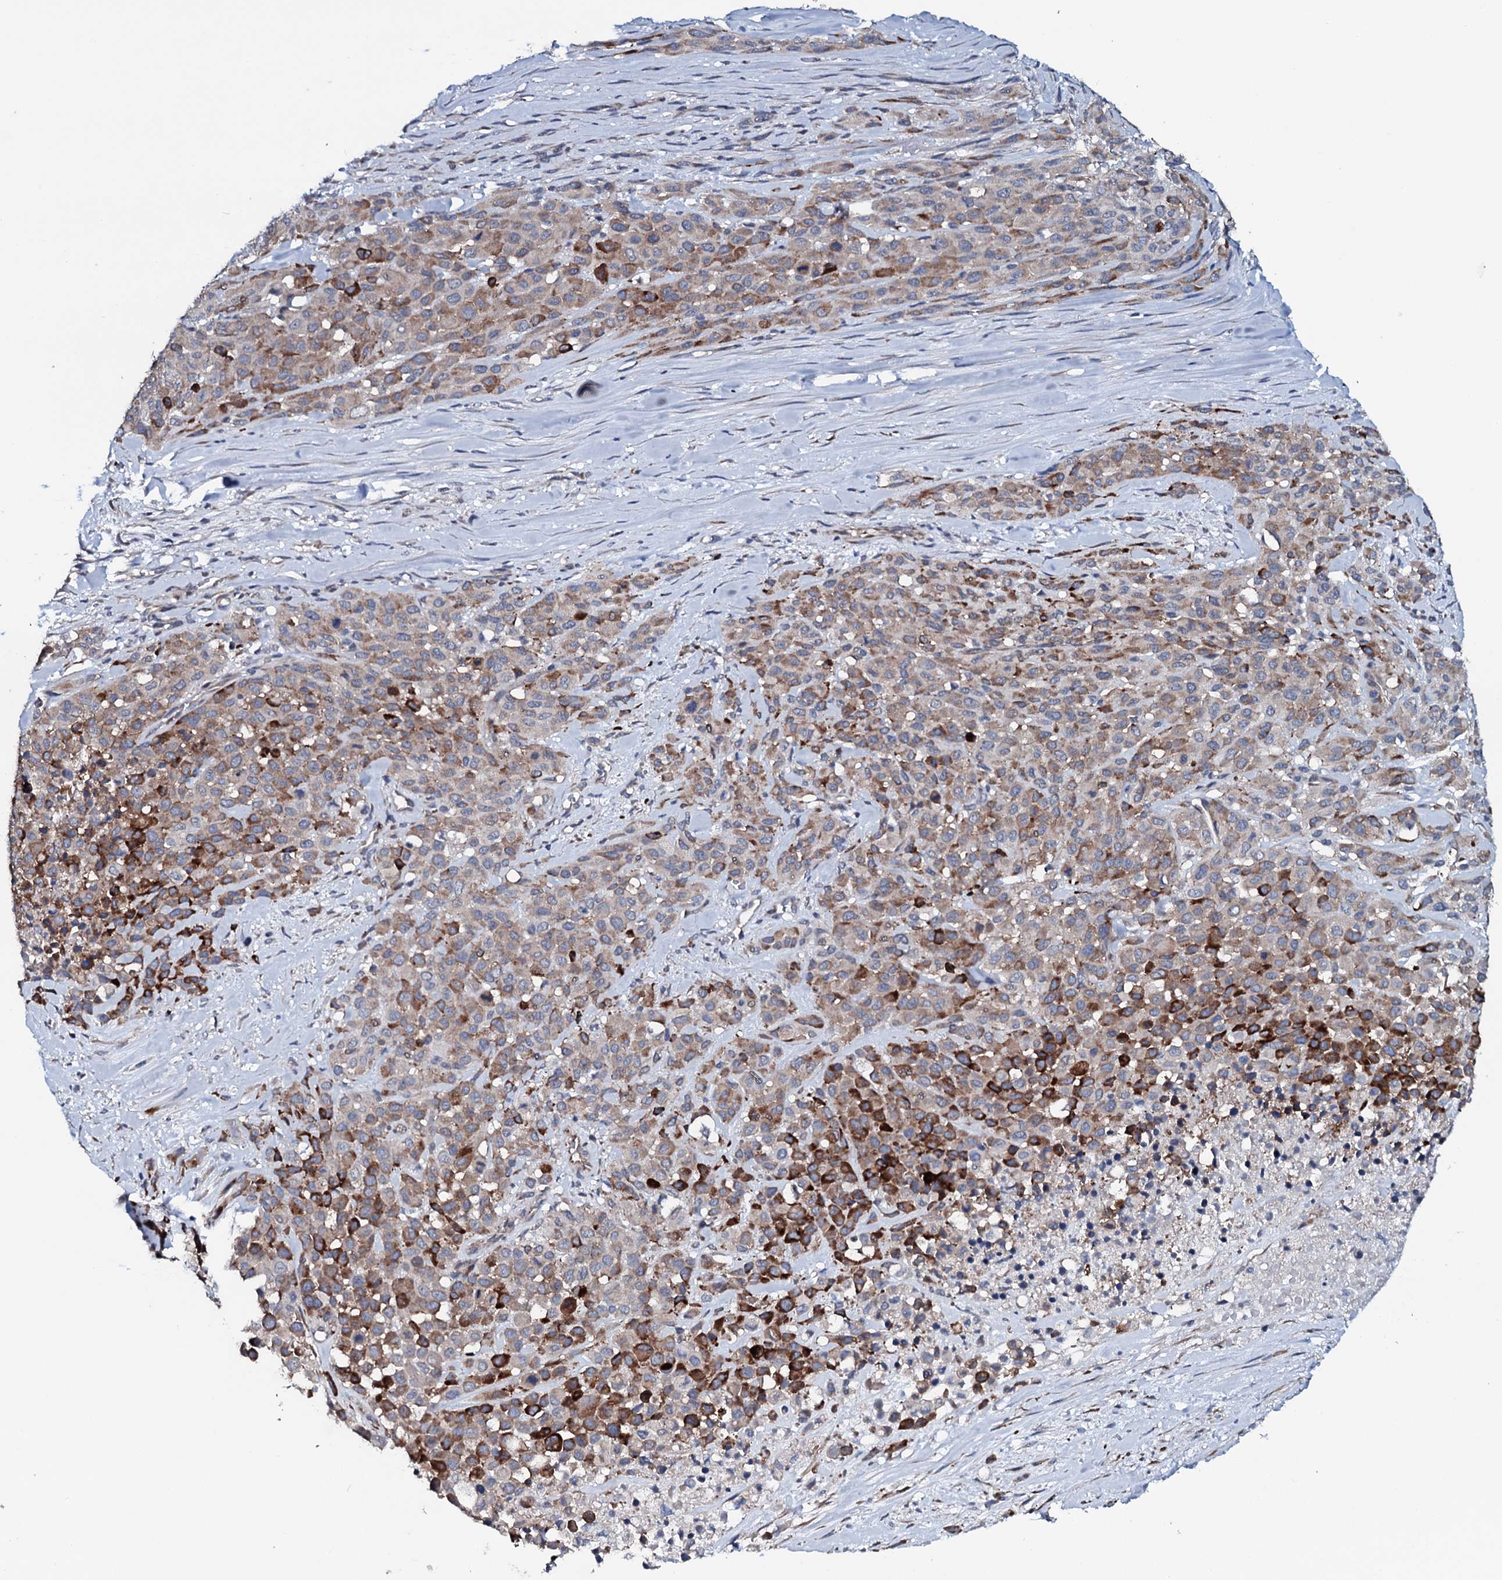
{"staining": {"intensity": "moderate", "quantity": ">75%", "location": "cytoplasmic/membranous"}, "tissue": "melanoma", "cell_type": "Tumor cells", "image_type": "cancer", "snomed": [{"axis": "morphology", "description": "Malignant melanoma, Metastatic site"}, {"axis": "topography", "description": "Skin"}], "caption": "Immunohistochemical staining of melanoma exhibits medium levels of moderate cytoplasmic/membranous protein expression in approximately >75% of tumor cells. The protein of interest is shown in brown color, while the nuclei are stained blue.", "gene": "IL12B", "patient": {"sex": "female", "age": 81}}